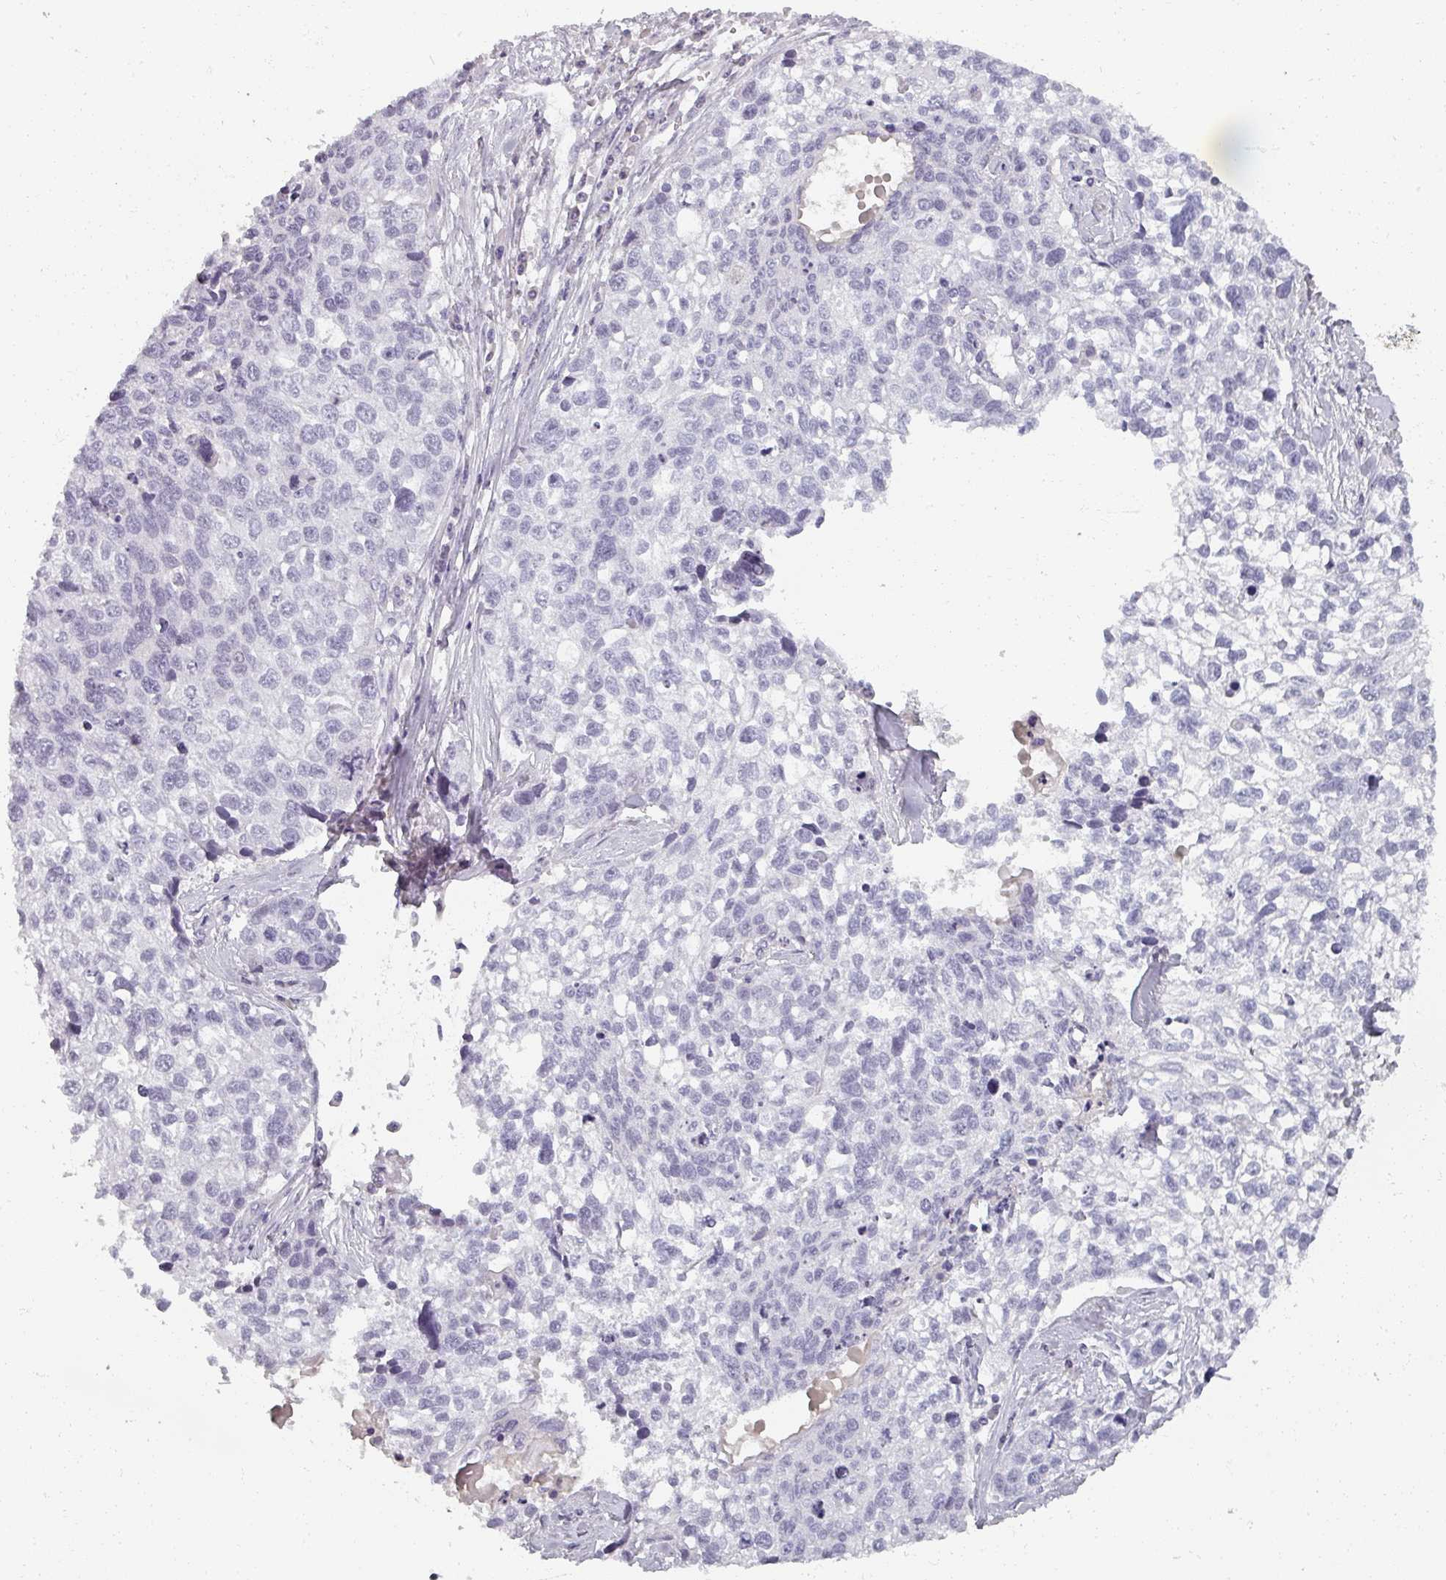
{"staining": {"intensity": "negative", "quantity": "none", "location": "none"}, "tissue": "lung cancer", "cell_type": "Tumor cells", "image_type": "cancer", "snomed": [{"axis": "morphology", "description": "Squamous cell carcinoma, NOS"}, {"axis": "topography", "description": "Lung"}], "caption": "This is an immunohistochemistry (IHC) image of human lung cancer (squamous cell carcinoma). There is no positivity in tumor cells.", "gene": "REG3G", "patient": {"sex": "male", "age": 74}}